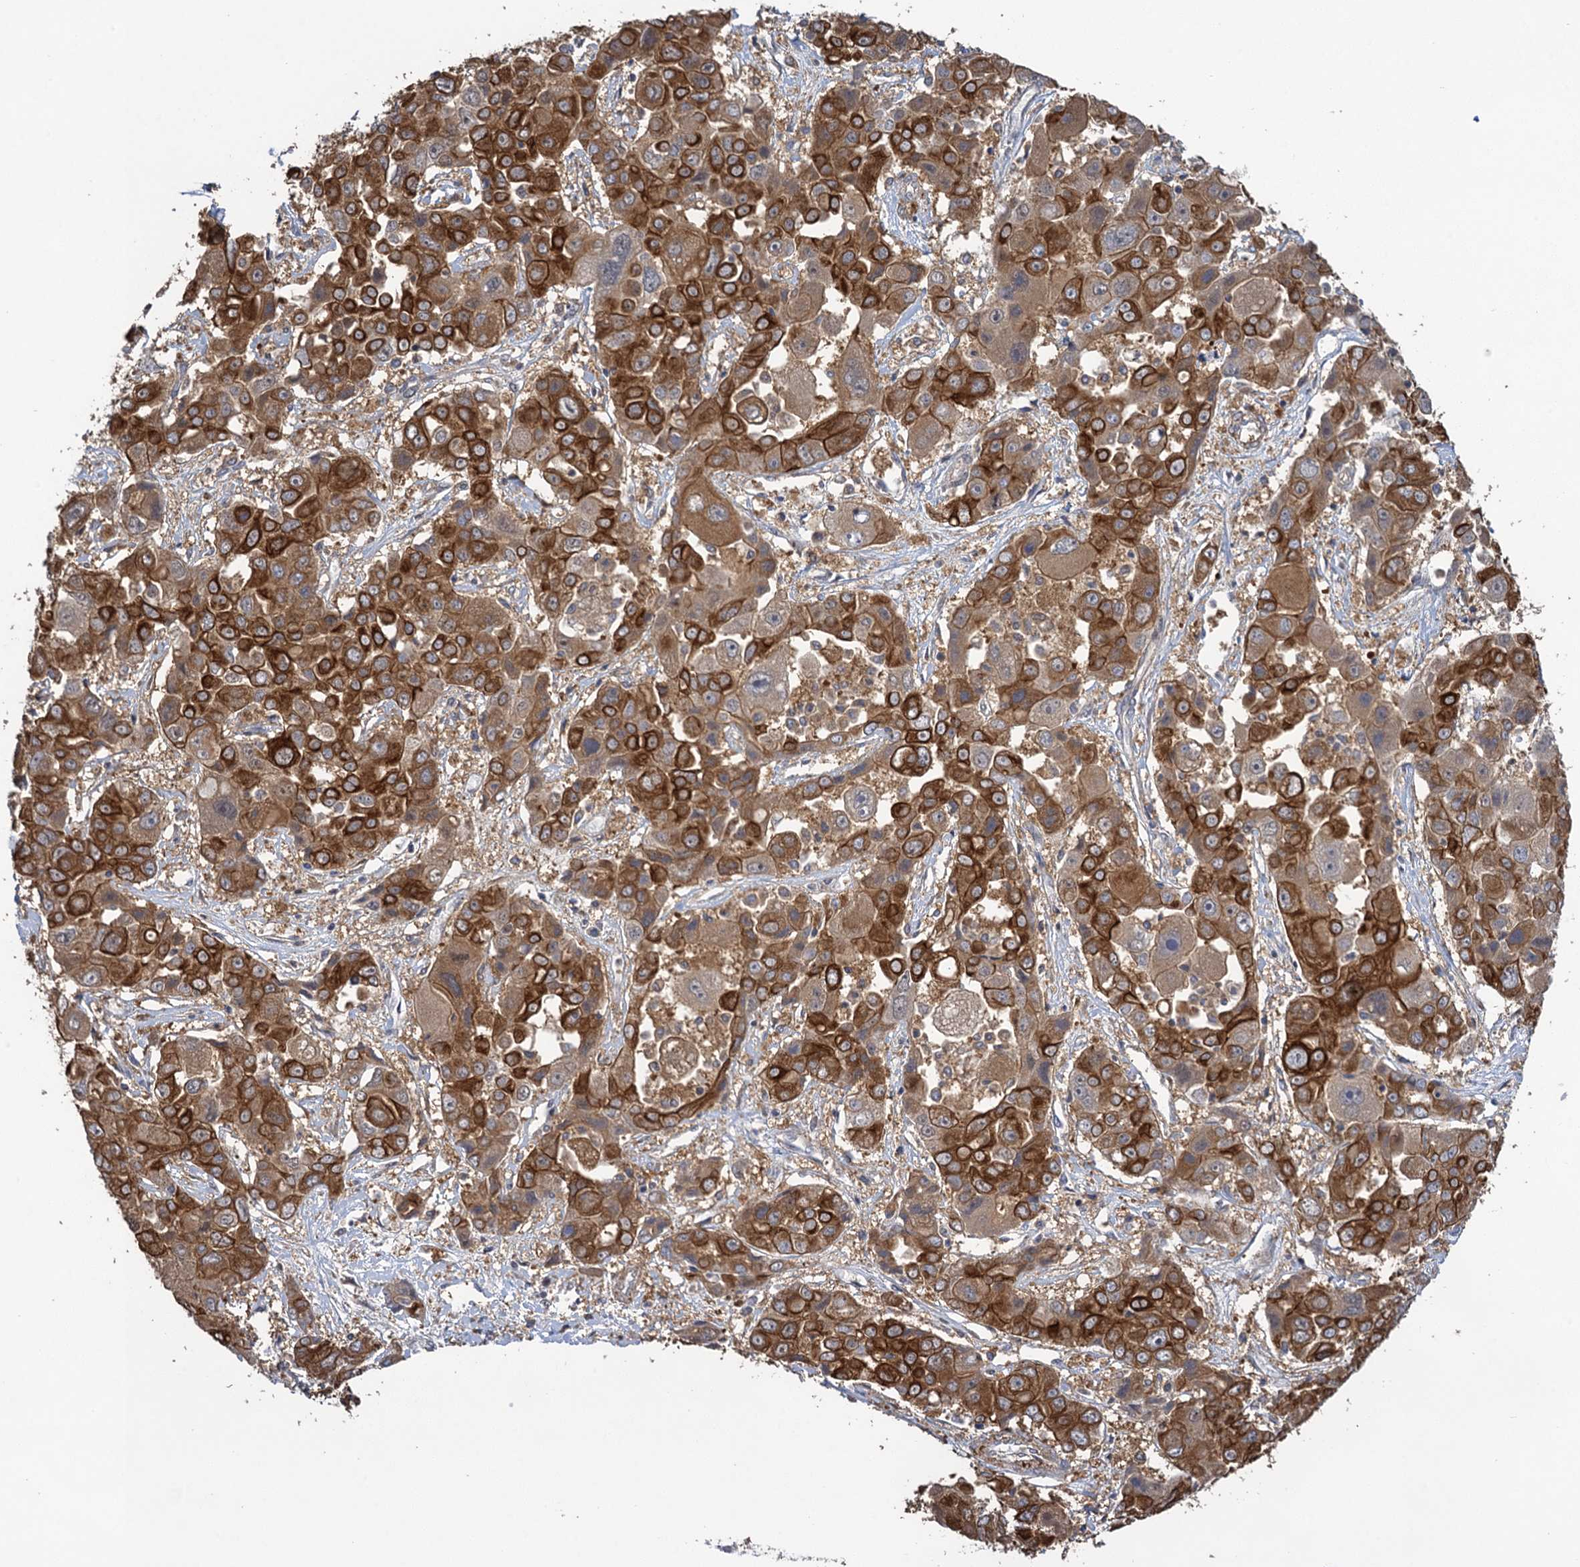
{"staining": {"intensity": "strong", "quantity": ">75%", "location": "cytoplasmic/membranous"}, "tissue": "liver cancer", "cell_type": "Tumor cells", "image_type": "cancer", "snomed": [{"axis": "morphology", "description": "Cholangiocarcinoma"}, {"axis": "topography", "description": "Liver"}], "caption": "Immunohistochemistry (IHC) staining of cholangiocarcinoma (liver), which displays high levels of strong cytoplasmic/membranous positivity in about >75% of tumor cells indicating strong cytoplasmic/membranous protein positivity. The staining was performed using DAB (3,3'-diaminobenzidine) (brown) for protein detection and nuclei were counterstained in hematoxylin (blue).", "gene": "WDR88", "patient": {"sex": "male", "age": 67}}